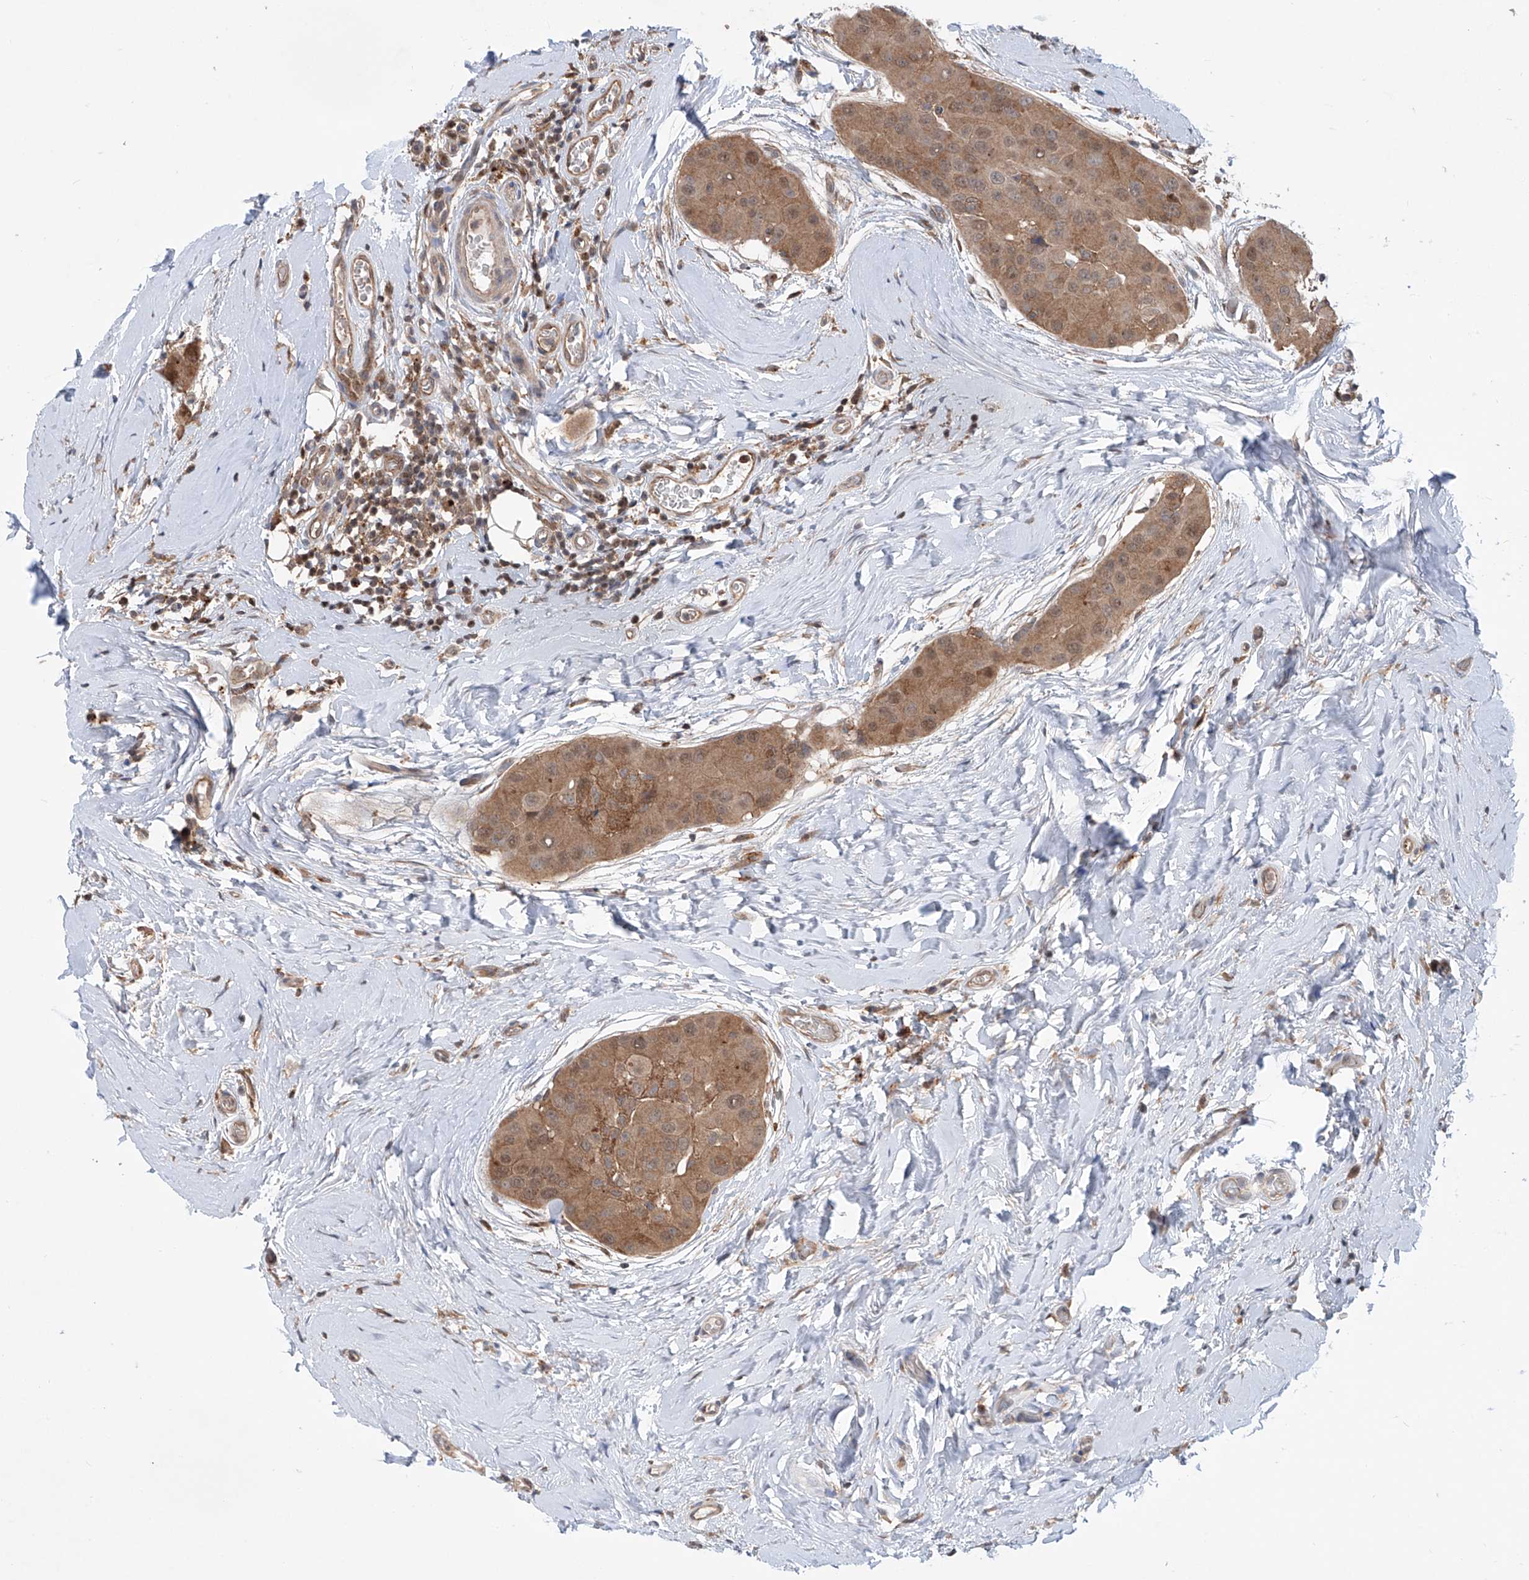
{"staining": {"intensity": "moderate", "quantity": ">75%", "location": "cytoplasmic/membranous,nuclear"}, "tissue": "thyroid cancer", "cell_type": "Tumor cells", "image_type": "cancer", "snomed": [{"axis": "morphology", "description": "Papillary adenocarcinoma, NOS"}, {"axis": "topography", "description": "Thyroid gland"}], "caption": "DAB immunohistochemical staining of thyroid cancer shows moderate cytoplasmic/membranous and nuclear protein positivity in about >75% of tumor cells. (DAB IHC, brown staining for protein, blue staining for nuclei).", "gene": "HOXC8", "patient": {"sex": "male", "age": 33}}